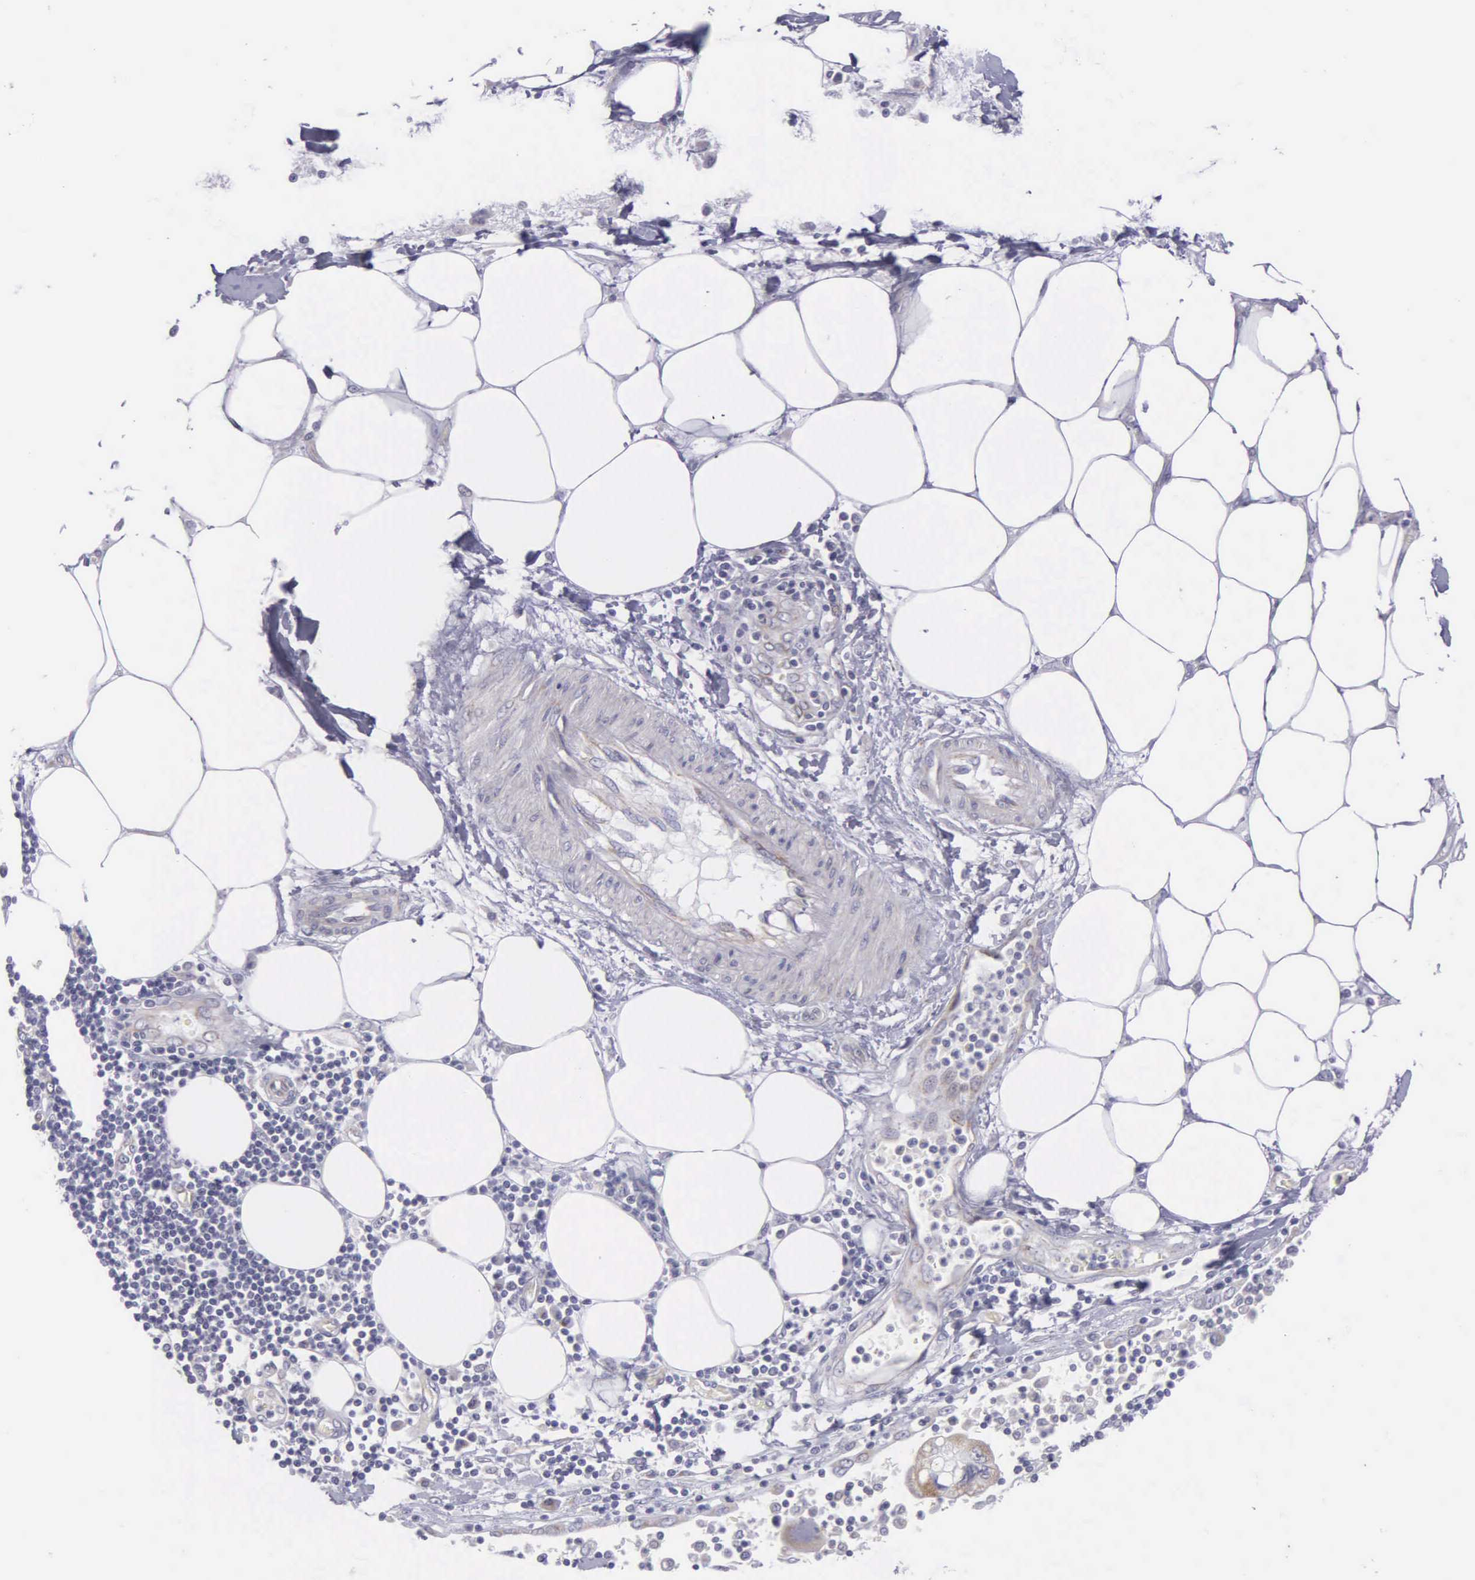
{"staining": {"intensity": "moderate", "quantity": ">75%", "location": "cytoplasmic/membranous"}, "tissue": "pancreatic cancer", "cell_type": "Tumor cells", "image_type": "cancer", "snomed": [{"axis": "morphology", "description": "Adenocarcinoma, NOS"}, {"axis": "topography", "description": "Pancreas"}, {"axis": "topography", "description": "Stomach, upper"}], "caption": "The micrograph reveals immunohistochemical staining of pancreatic adenocarcinoma. There is moderate cytoplasmic/membranous staining is present in about >75% of tumor cells.", "gene": "SYNJ2BP", "patient": {"sex": "male", "age": 77}}